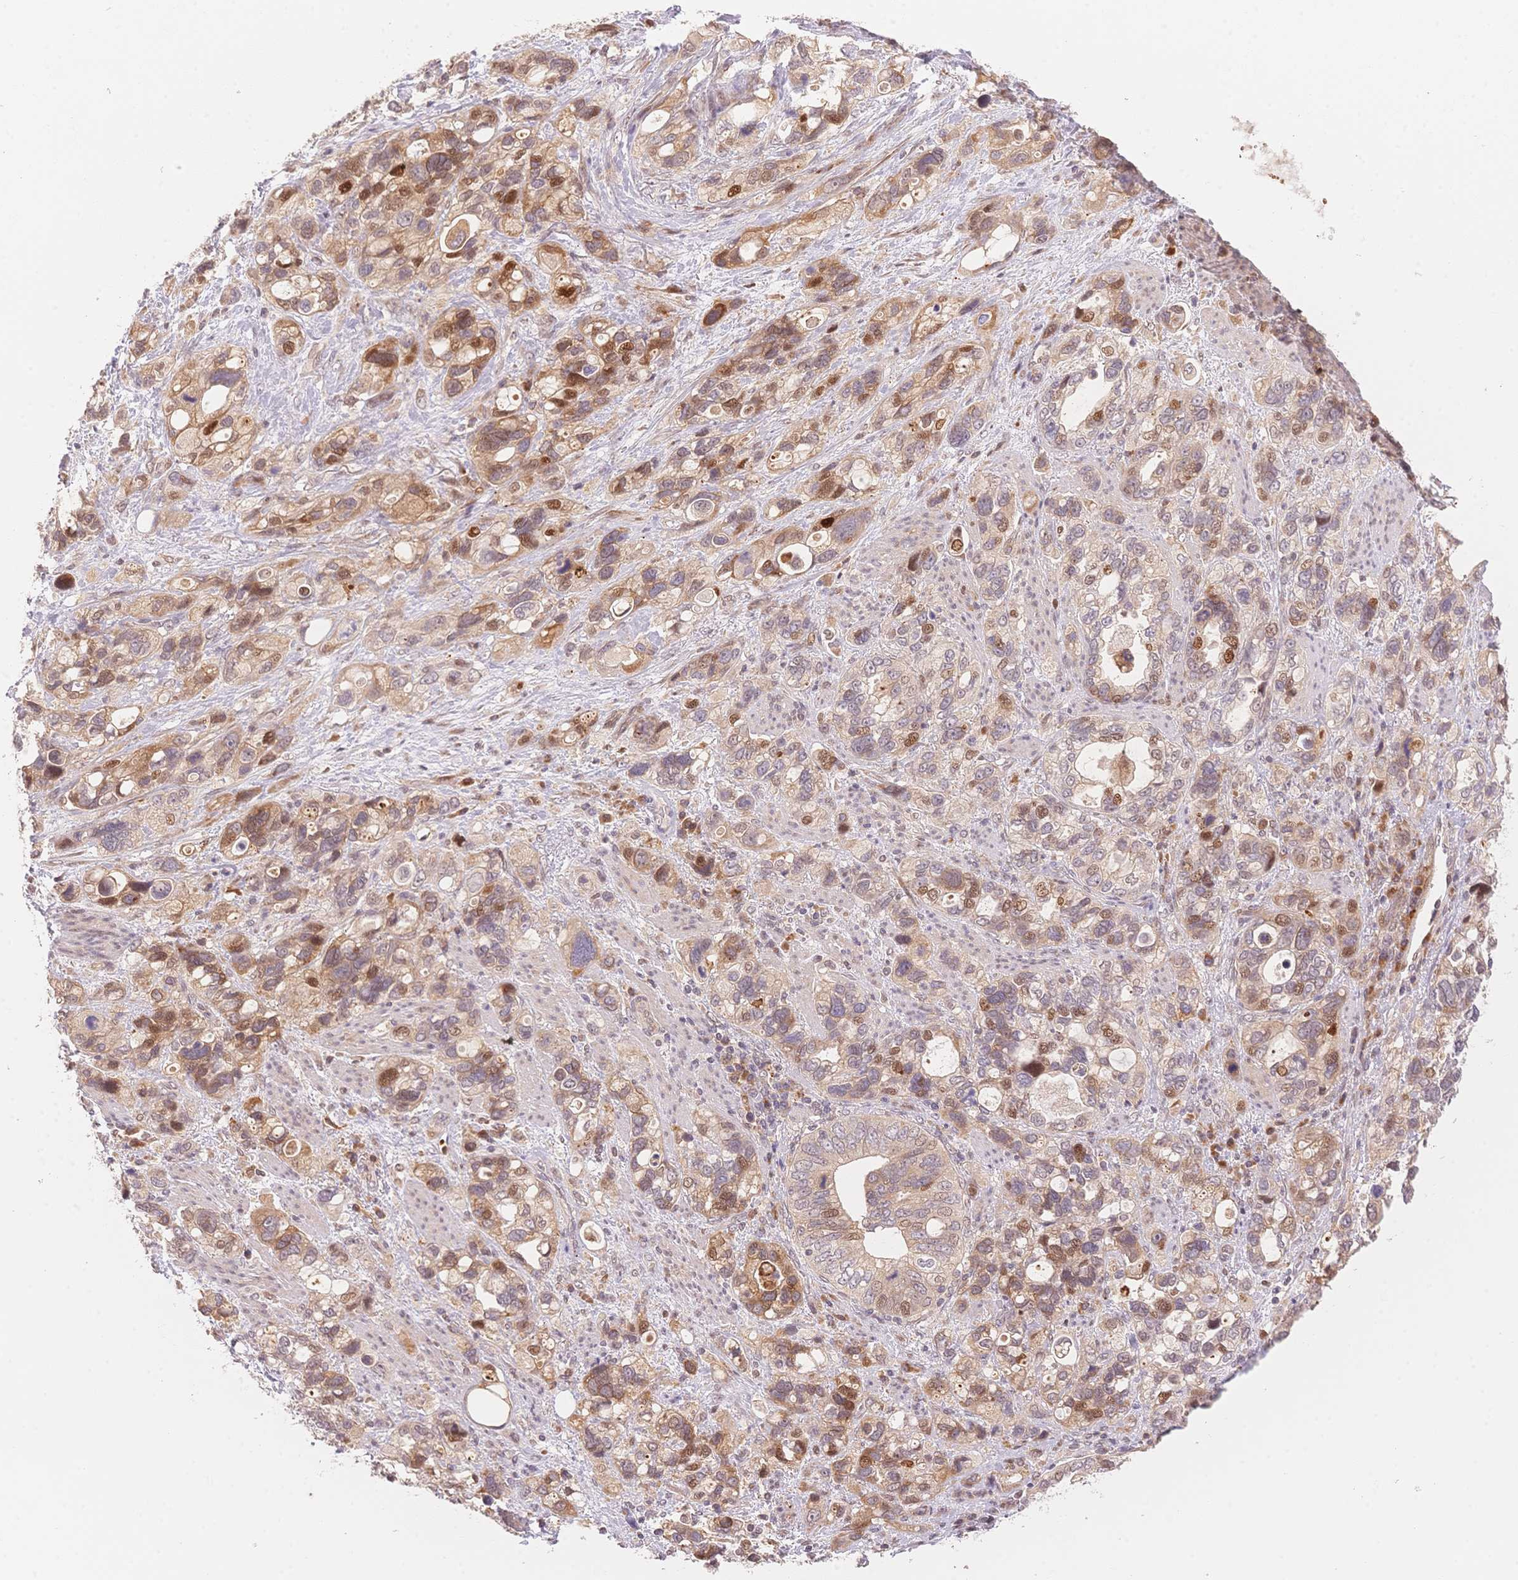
{"staining": {"intensity": "weak", "quantity": ">75%", "location": "cytoplasmic/membranous,nuclear"}, "tissue": "stomach cancer", "cell_type": "Tumor cells", "image_type": "cancer", "snomed": [{"axis": "morphology", "description": "Adenocarcinoma, NOS"}, {"axis": "topography", "description": "Stomach, upper"}], "caption": "High-power microscopy captured an IHC micrograph of stomach cancer, revealing weak cytoplasmic/membranous and nuclear expression in about >75% of tumor cells.", "gene": "STK39", "patient": {"sex": "female", "age": 81}}